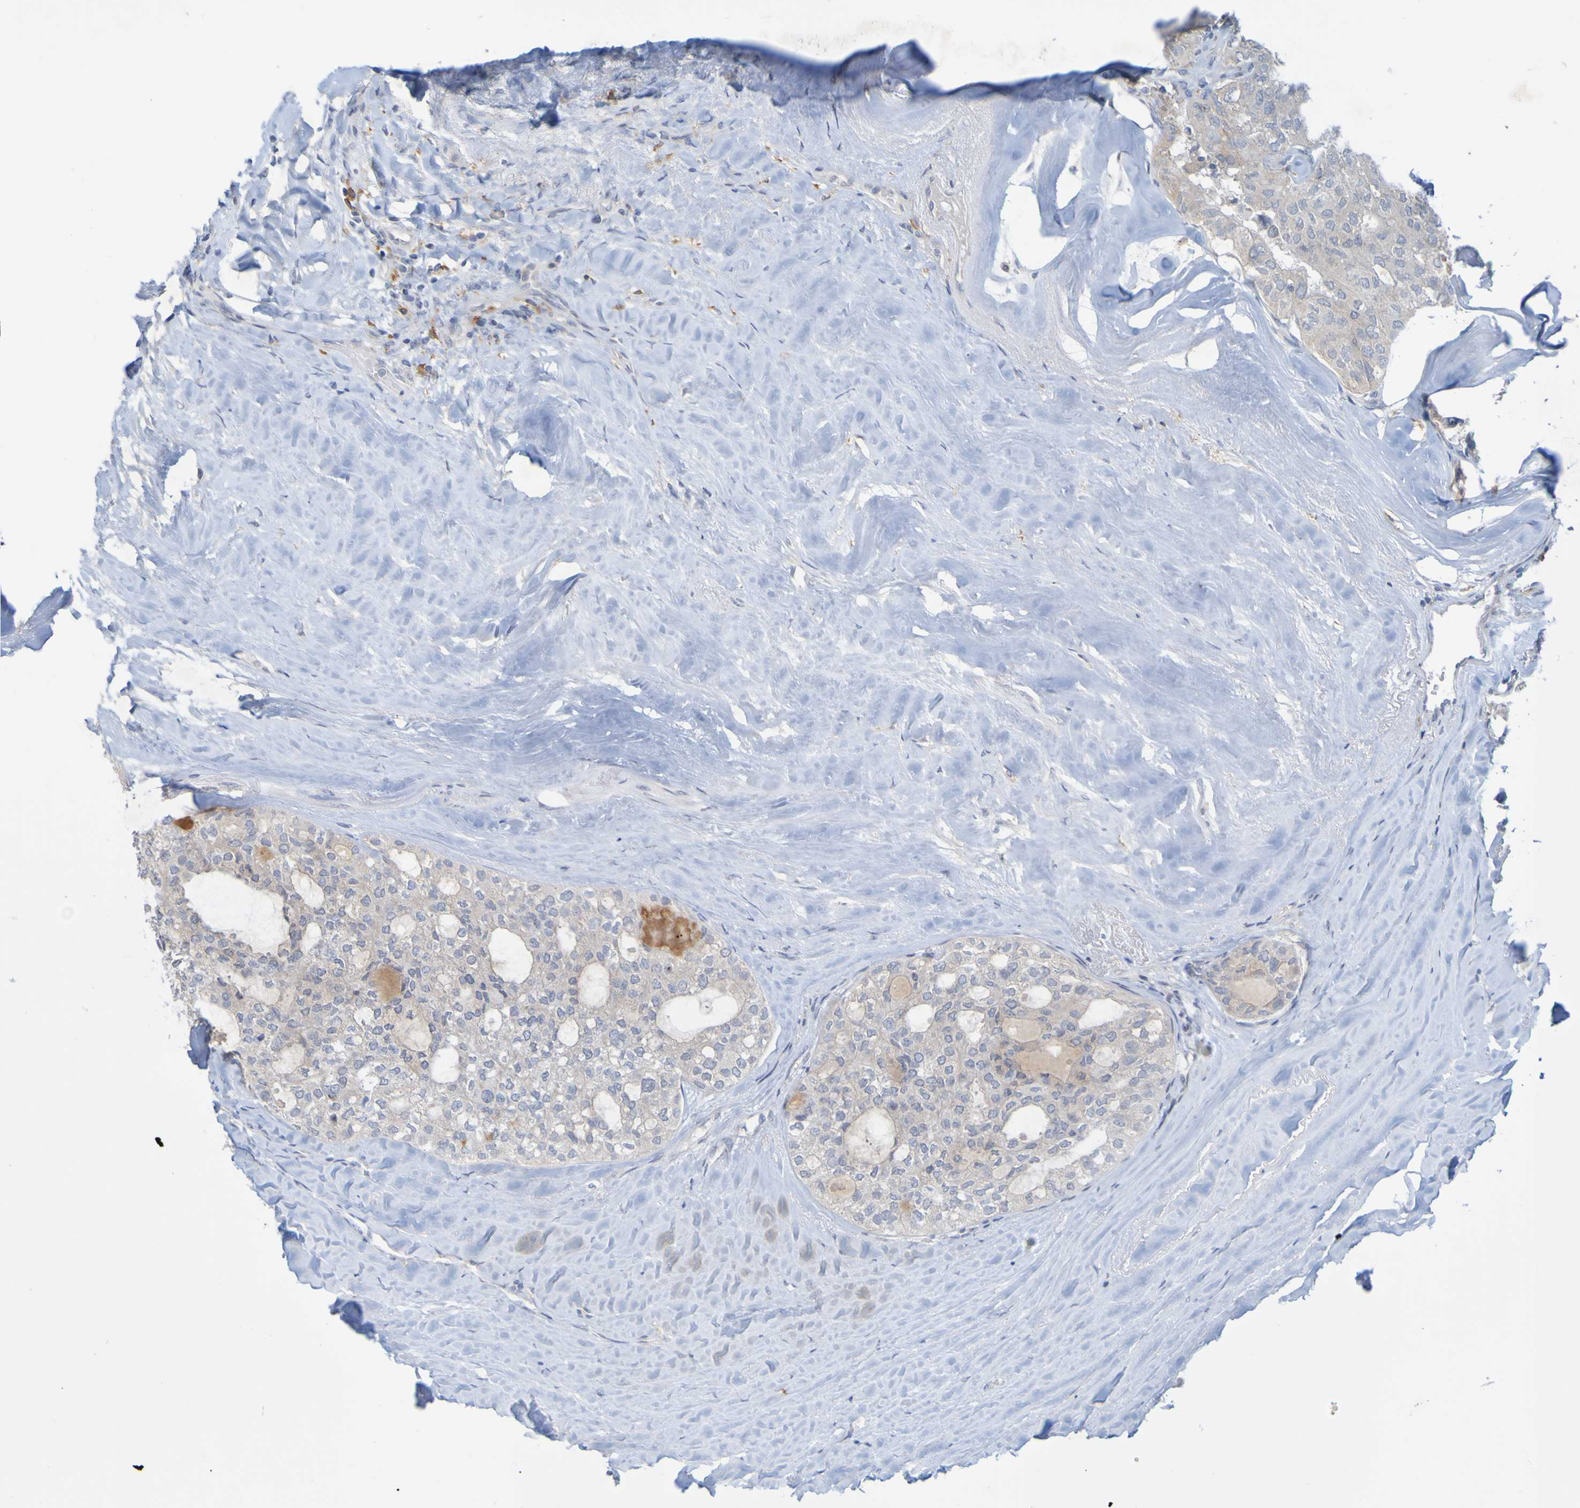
{"staining": {"intensity": "weak", "quantity": "<25%", "location": "cytoplasmic/membranous"}, "tissue": "thyroid cancer", "cell_type": "Tumor cells", "image_type": "cancer", "snomed": [{"axis": "morphology", "description": "Follicular adenoma carcinoma, NOS"}, {"axis": "topography", "description": "Thyroid gland"}], "caption": "This is an immunohistochemistry (IHC) photomicrograph of human thyroid cancer. There is no expression in tumor cells.", "gene": "LILRB5", "patient": {"sex": "male", "age": 75}}